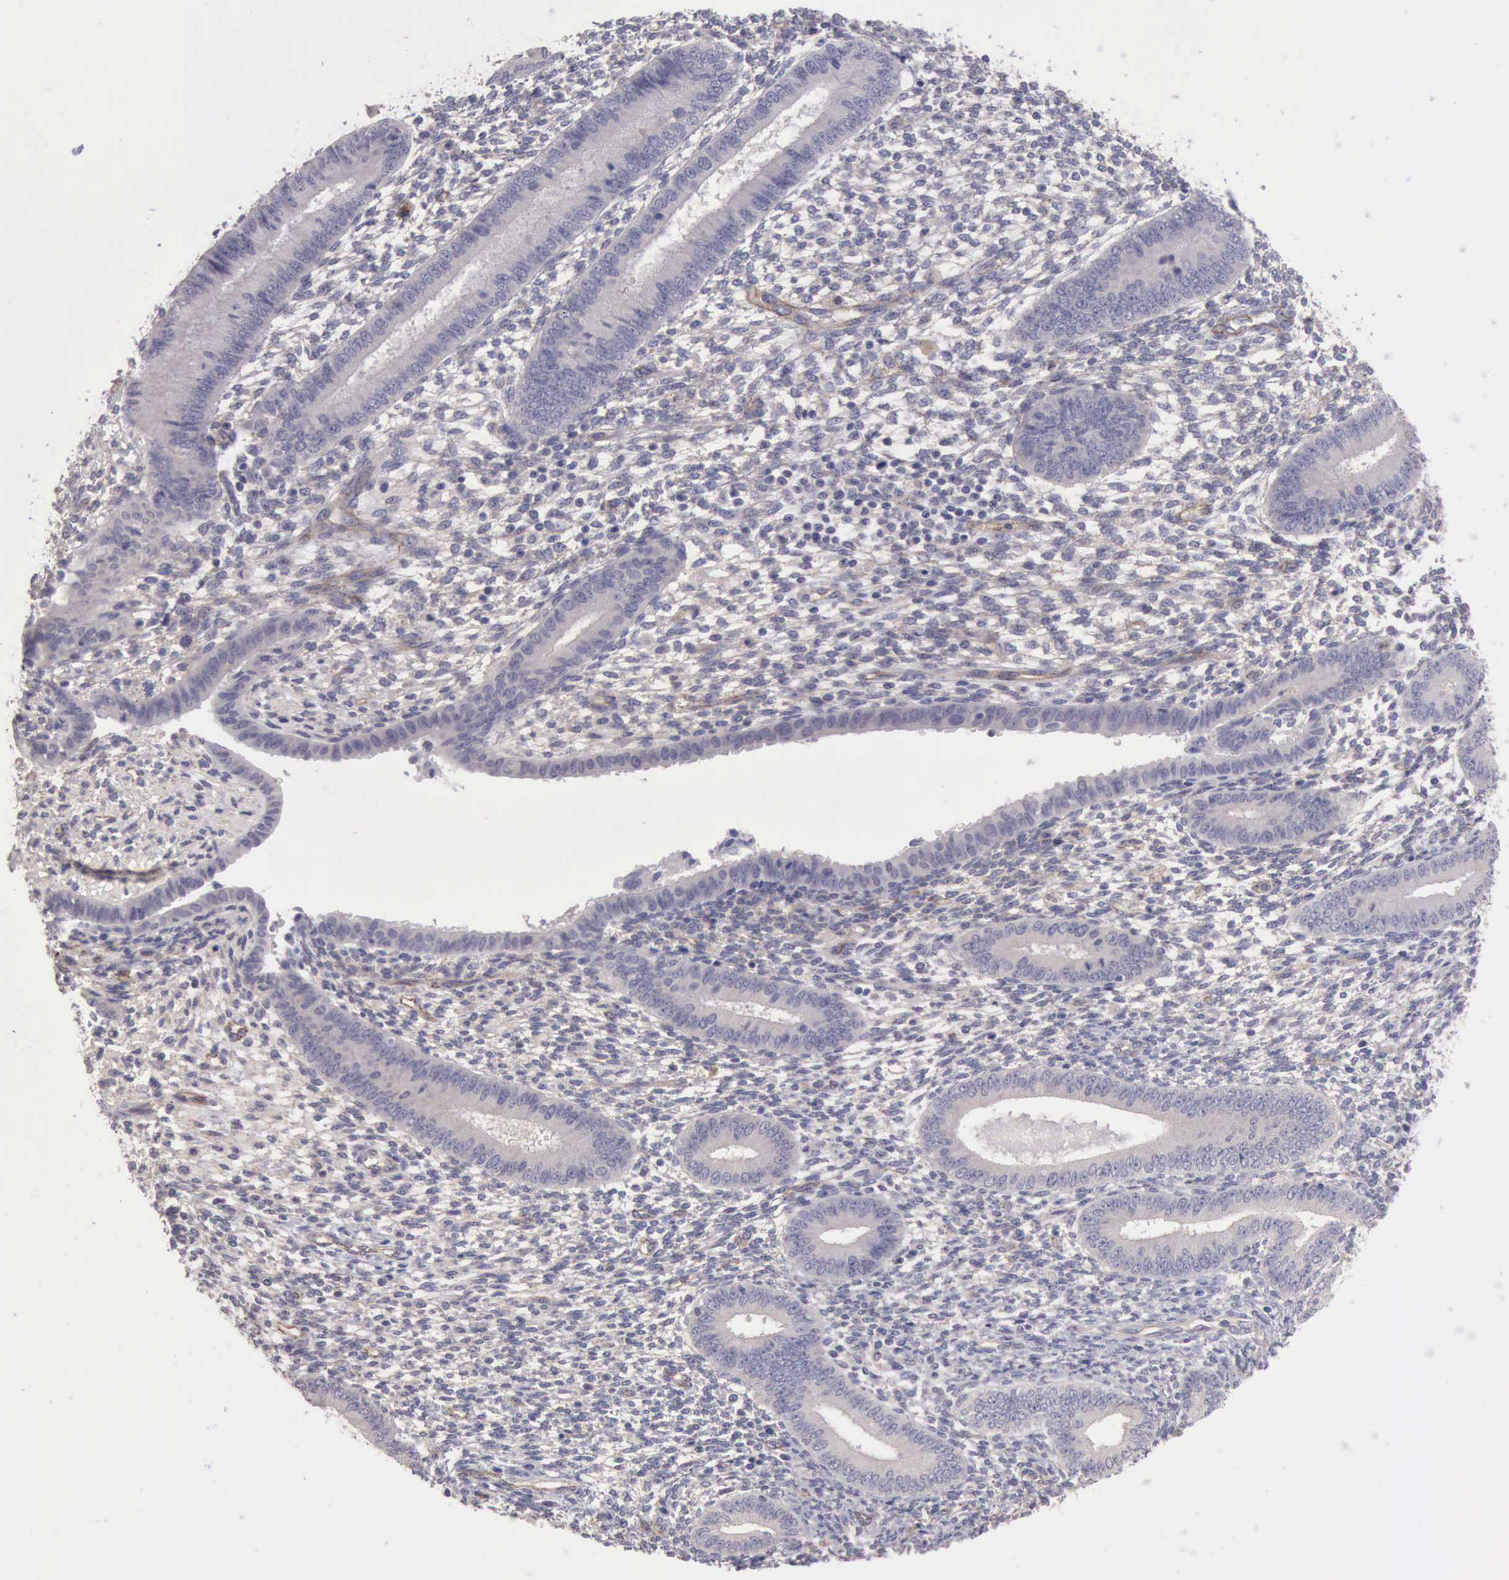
{"staining": {"intensity": "weak", "quantity": "<25%", "location": "cytoplasmic/membranous"}, "tissue": "endometrium", "cell_type": "Cells in endometrial stroma", "image_type": "normal", "snomed": [{"axis": "morphology", "description": "Normal tissue, NOS"}, {"axis": "topography", "description": "Endometrium"}], "caption": "The image displays no significant staining in cells in endometrial stroma of endometrium. (IHC, brightfield microscopy, high magnification).", "gene": "KCND1", "patient": {"sex": "female", "age": 42}}